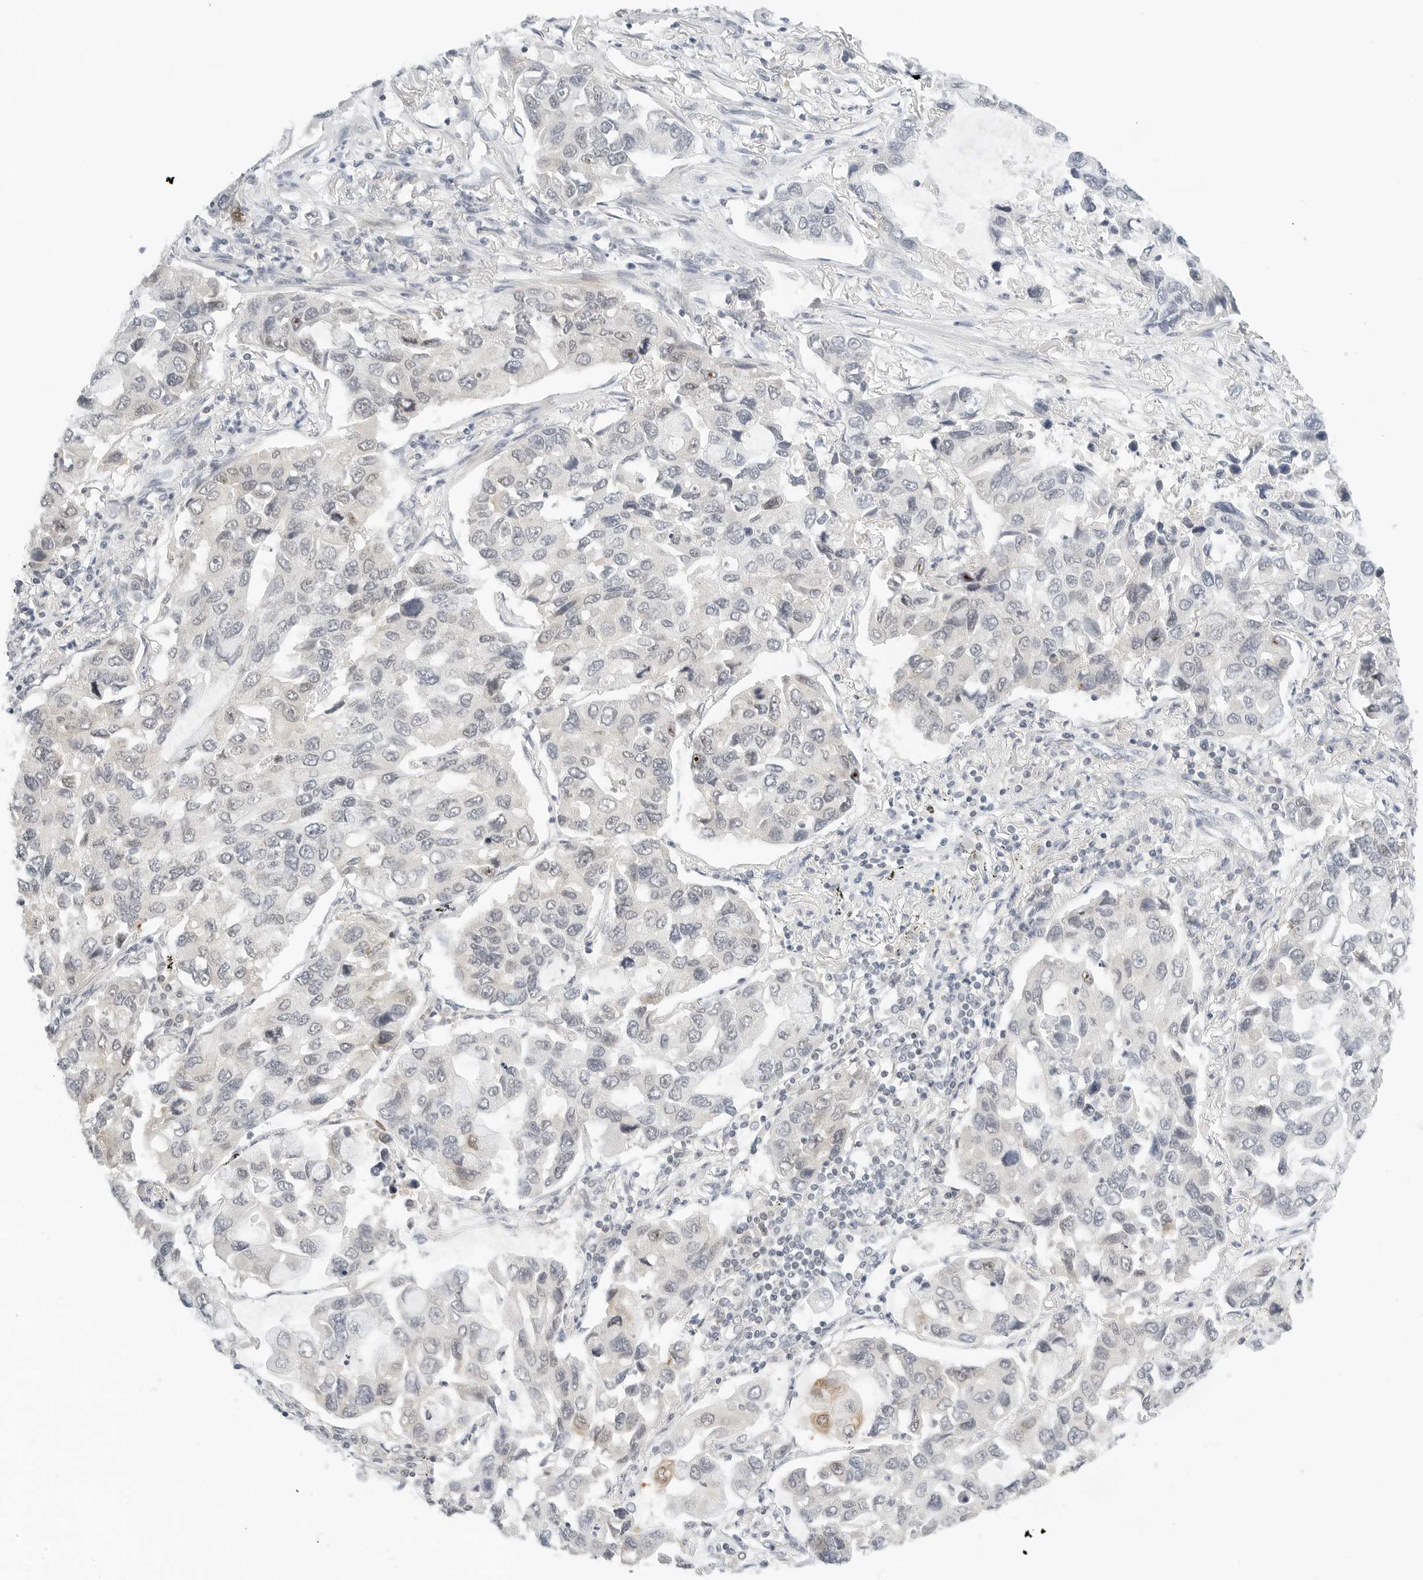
{"staining": {"intensity": "weak", "quantity": "<25%", "location": "cytoplasmic/membranous,nuclear"}, "tissue": "lung cancer", "cell_type": "Tumor cells", "image_type": "cancer", "snomed": [{"axis": "morphology", "description": "Adenocarcinoma, NOS"}, {"axis": "topography", "description": "Lung"}], "caption": "Tumor cells show no significant positivity in adenocarcinoma (lung). (Immunohistochemistry, brightfield microscopy, high magnification).", "gene": "NEO1", "patient": {"sex": "male", "age": 64}}